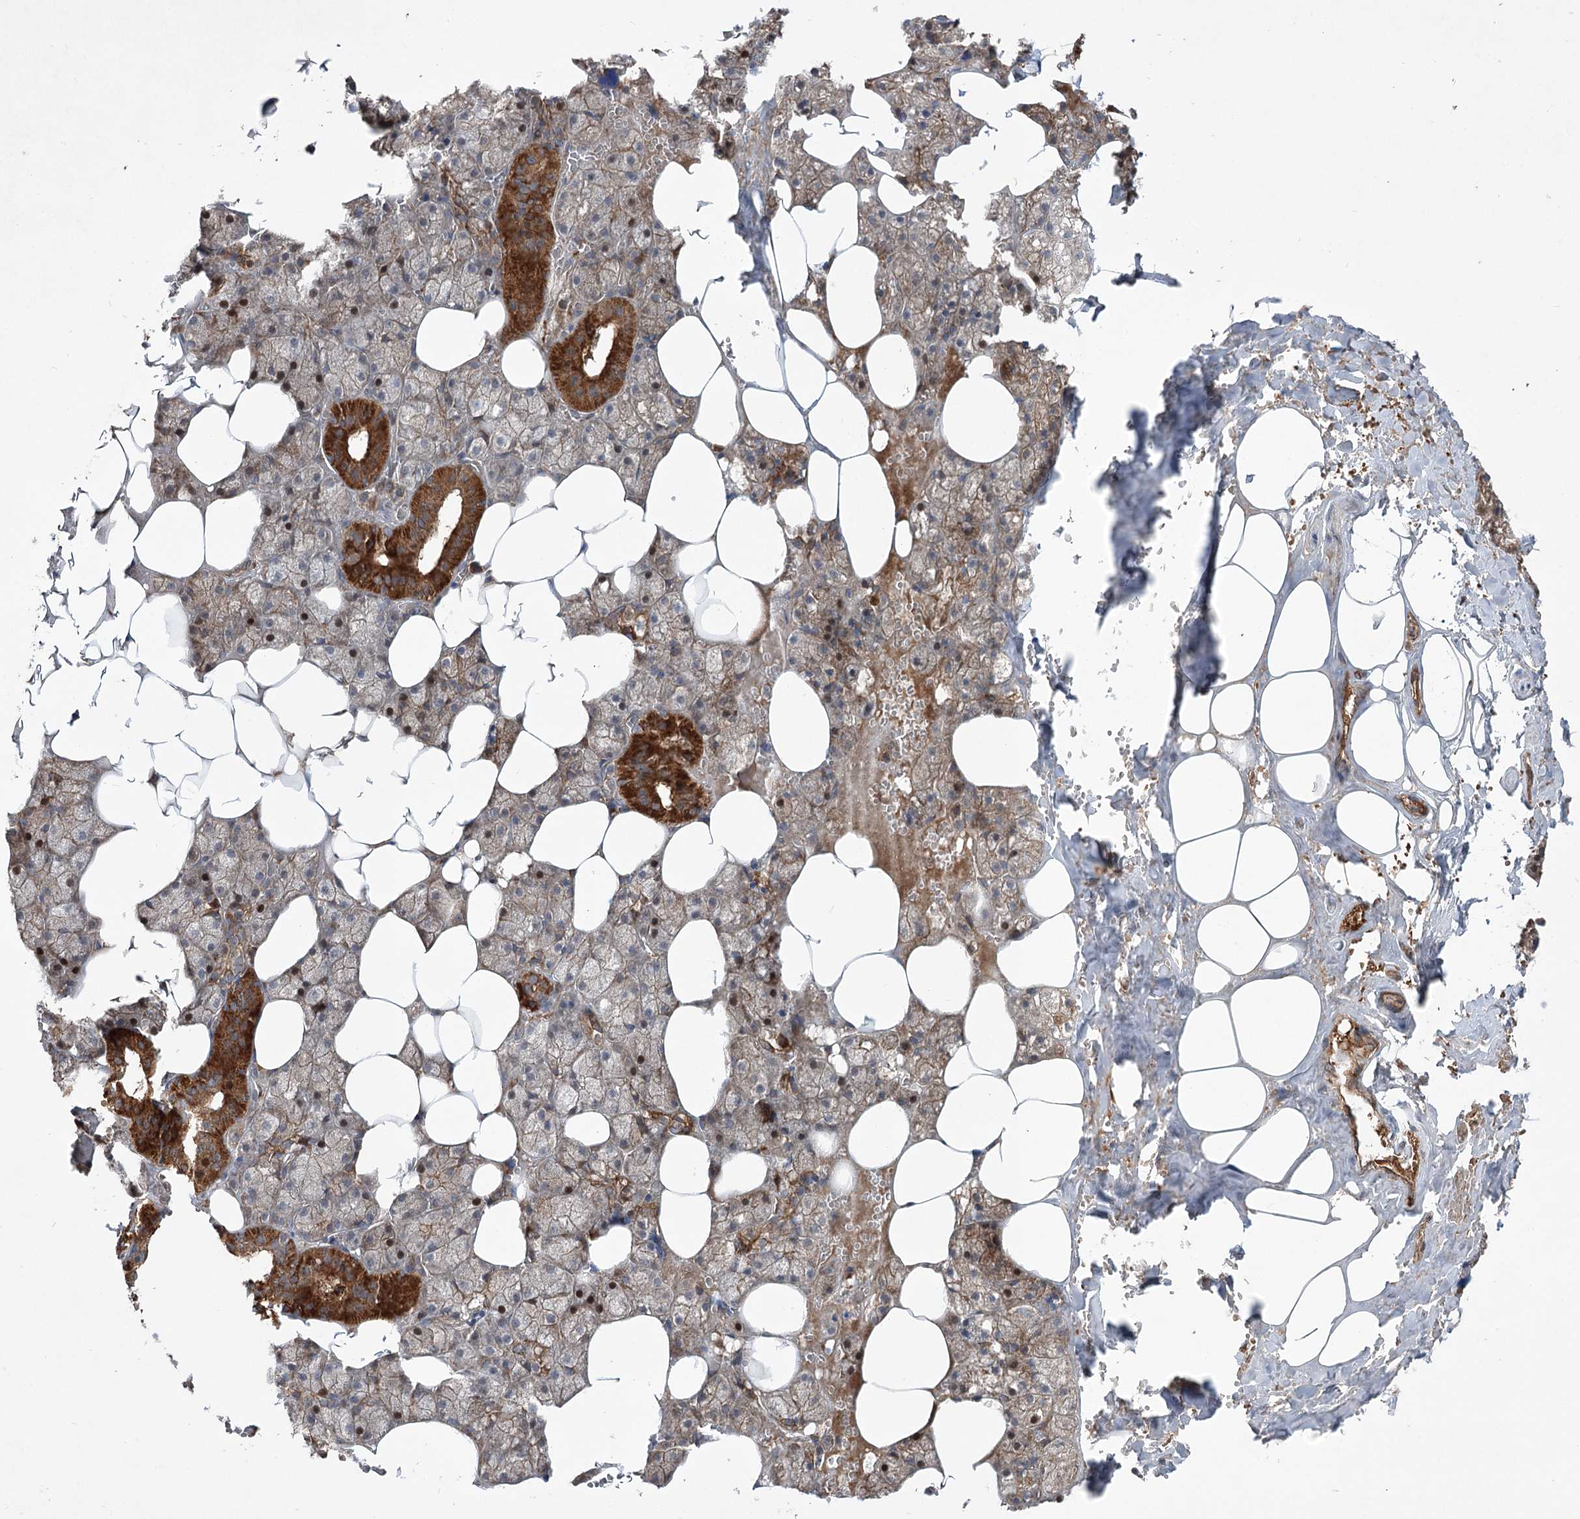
{"staining": {"intensity": "moderate", "quantity": "25%-75%", "location": "cytoplasmic/membranous"}, "tissue": "salivary gland", "cell_type": "Glandular cells", "image_type": "normal", "snomed": [{"axis": "morphology", "description": "Normal tissue, NOS"}, {"axis": "topography", "description": "Salivary gland"}], "caption": "IHC histopathology image of normal salivary gland stained for a protein (brown), which shows medium levels of moderate cytoplasmic/membranous positivity in about 25%-75% of glandular cells.", "gene": "SERINC5", "patient": {"sex": "male", "age": 62}}